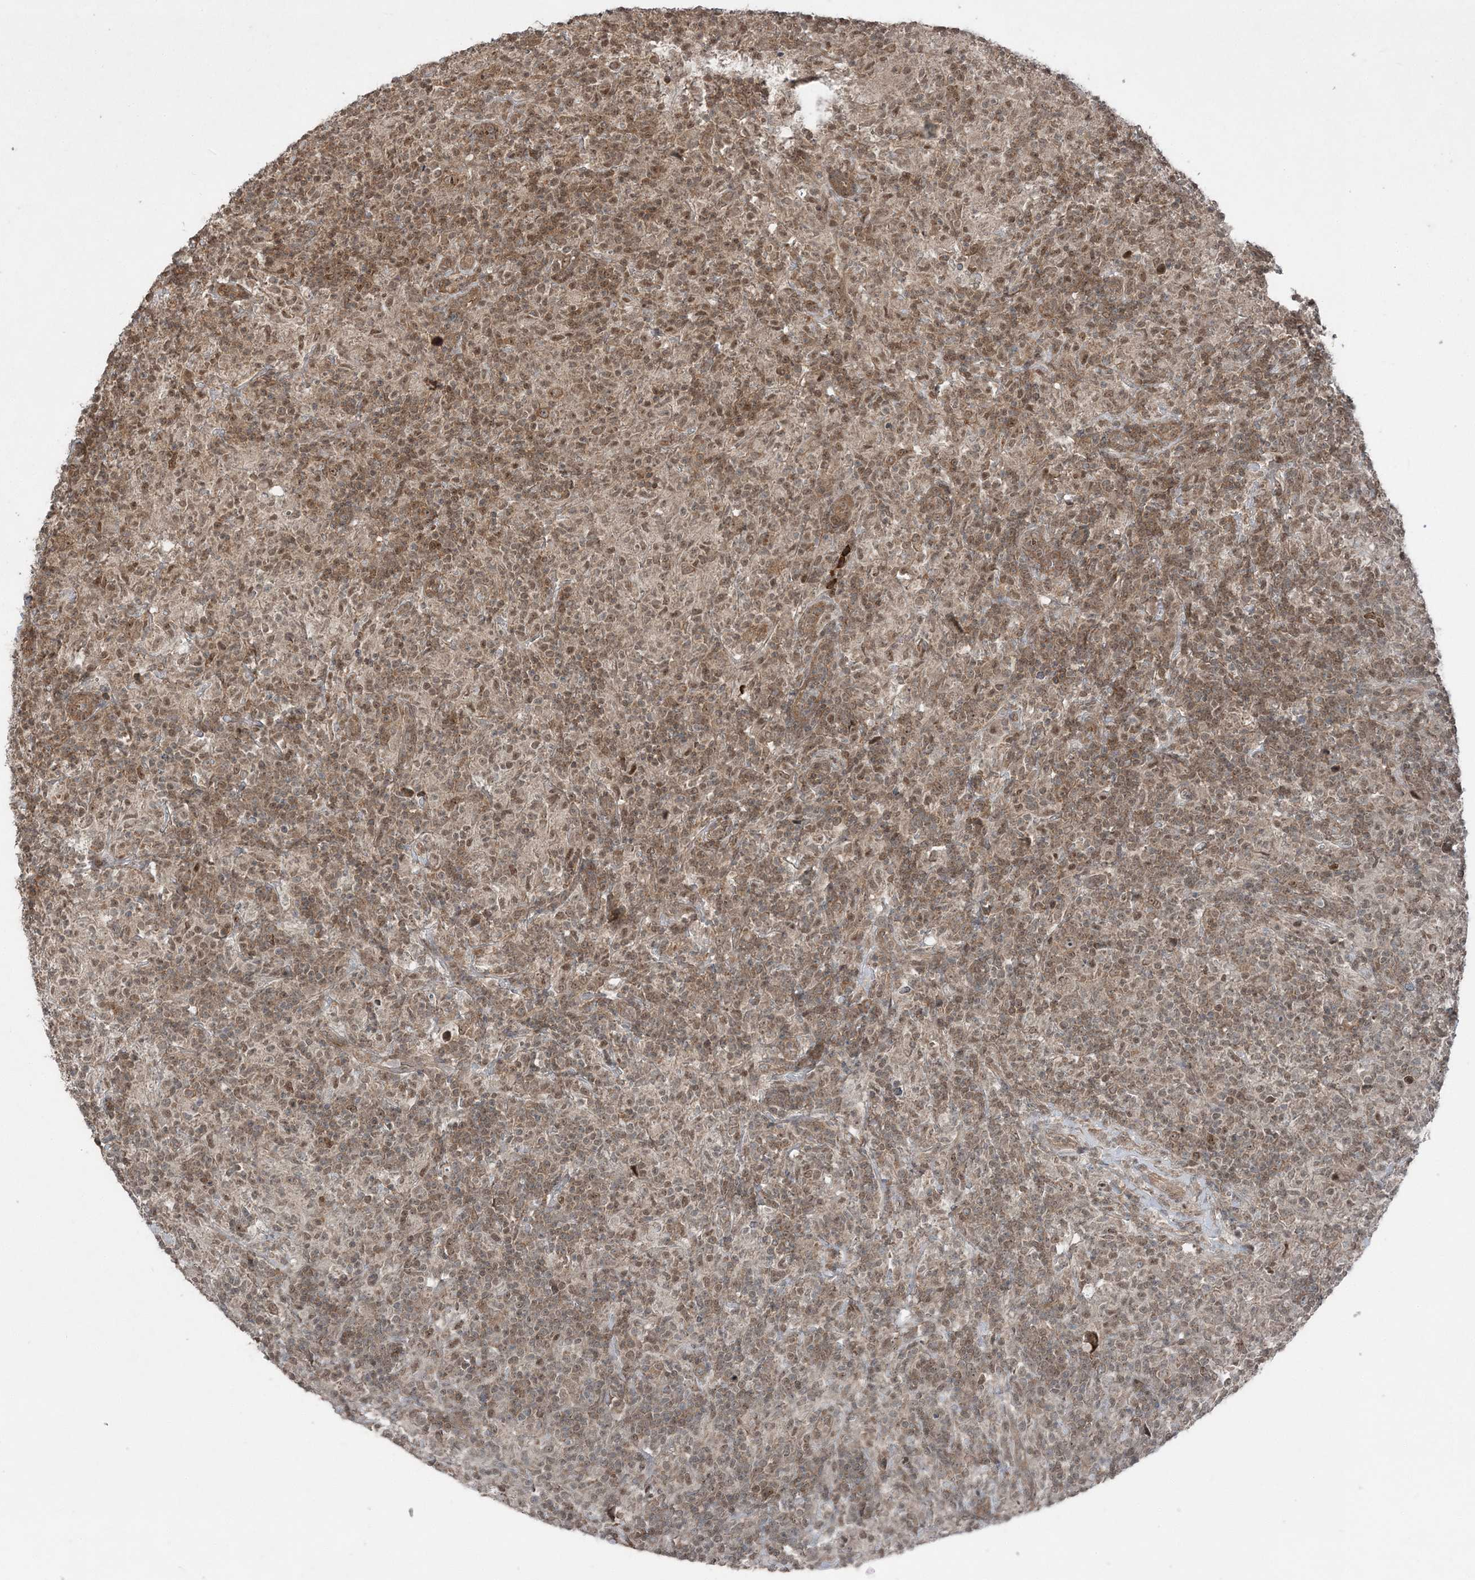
{"staining": {"intensity": "moderate", "quantity": ">75%", "location": "cytoplasmic/membranous,nuclear"}, "tissue": "lymphoma", "cell_type": "Tumor cells", "image_type": "cancer", "snomed": [{"axis": "morphology", "description": "Hodgkin's disease, NOS"}, {"axis": "topography", "description": "Lymph node"}], "caption": "Moderate cytoplasmic/membranous and nuclear expression for a protein is present in about >75% of tumor cells of lymphoma using IHC.", "gene": "FBXL17", "patient": {"sex": "male", "age": 70}}